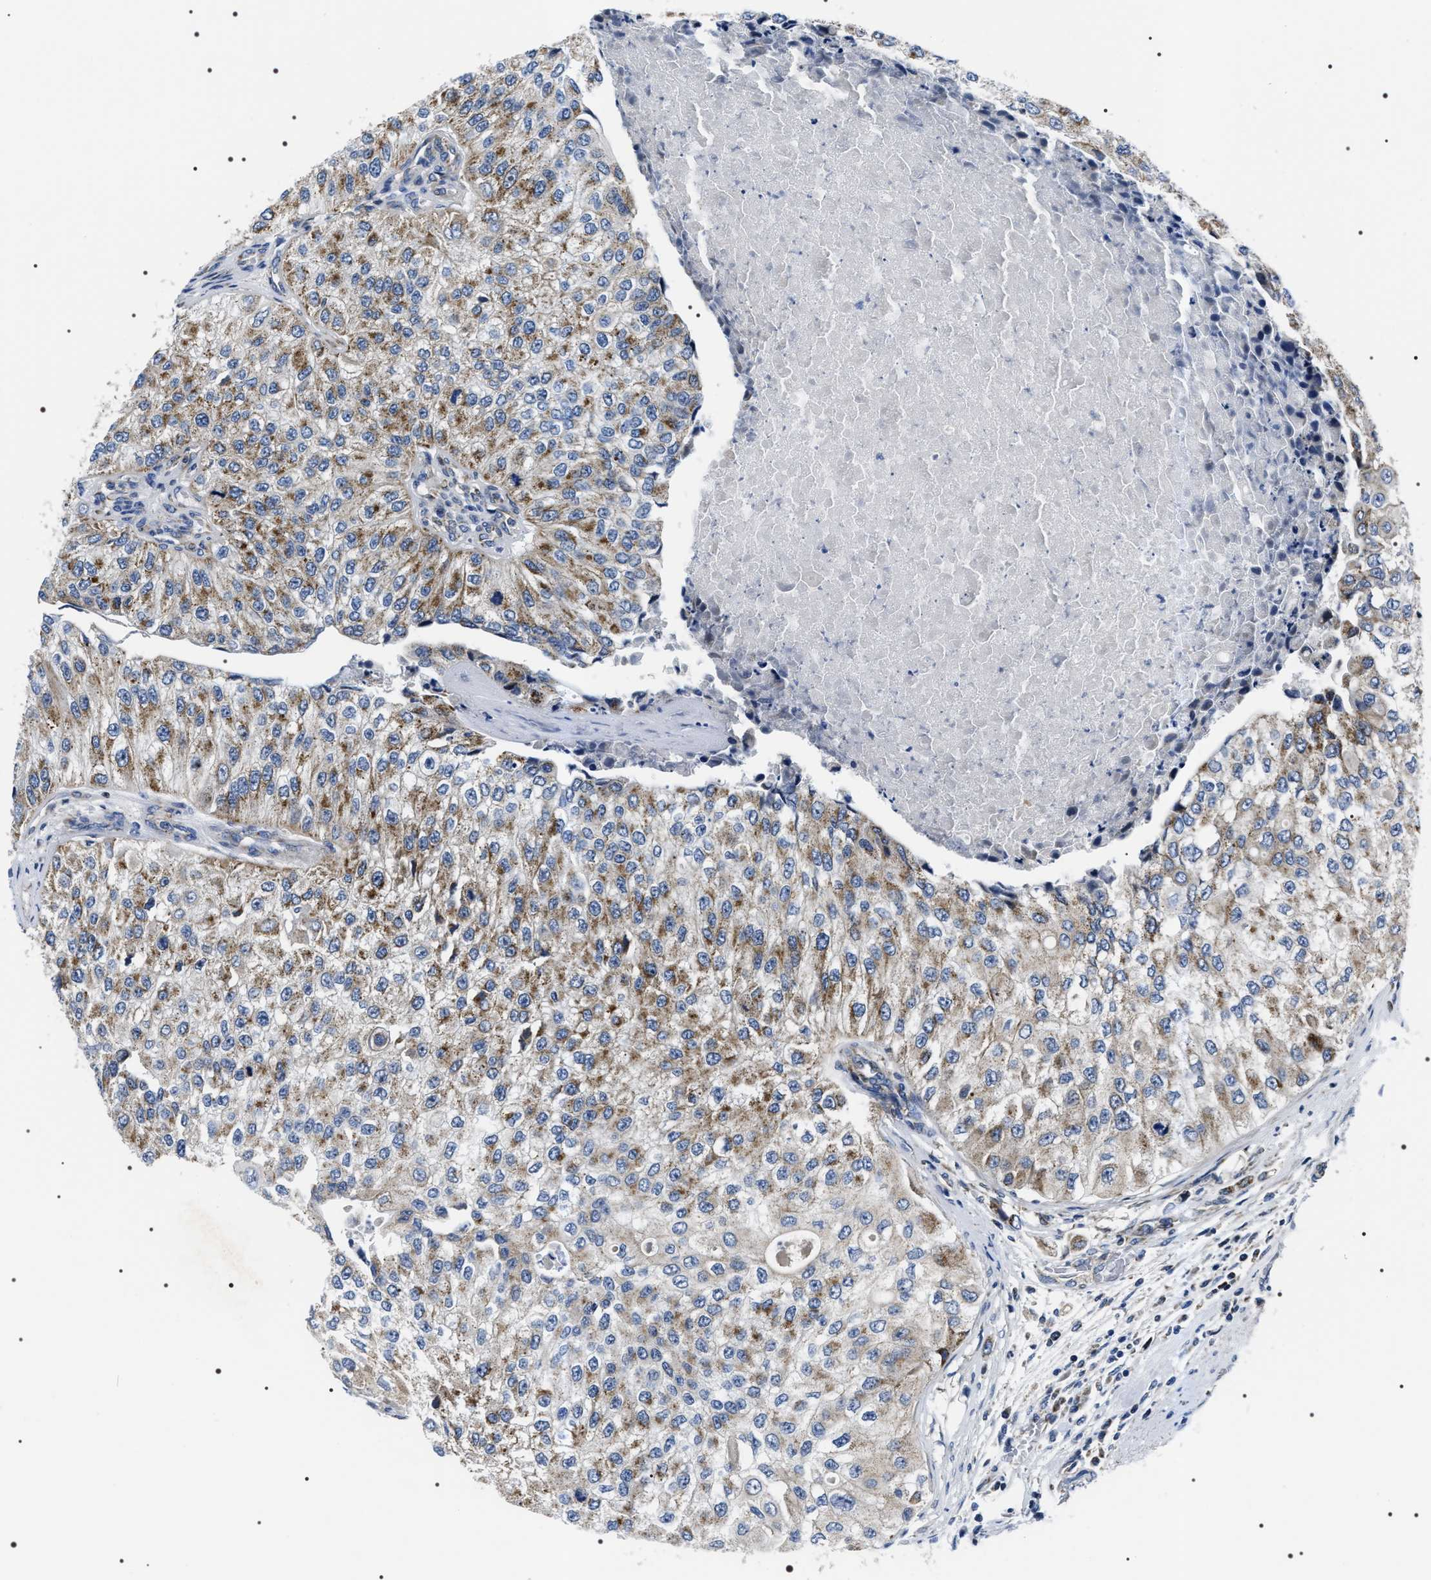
{"staining": {"intensity": "moderate", "quantity": ">75%", "location": "cytoplasmic/membranous"}, "tissue": "urothelial cancer", "cell_type": "Tumor cells", "image_type": "cancer", "snomed": [{"axis": "morphology", "description": "Urothelial carcinoma, High grade"}, {"axis": "topography", "description": "Kidney"}, {"axis": "topography", "description": "Urinary bladder"}], "caption": "The immunohistochemical stain highlights moderate cytoplasmic/membranous expression in tumor cells of urothelial cancer tissue.", "gene": "NTMT1", "patient": {"sex": "male", "age": 77}}